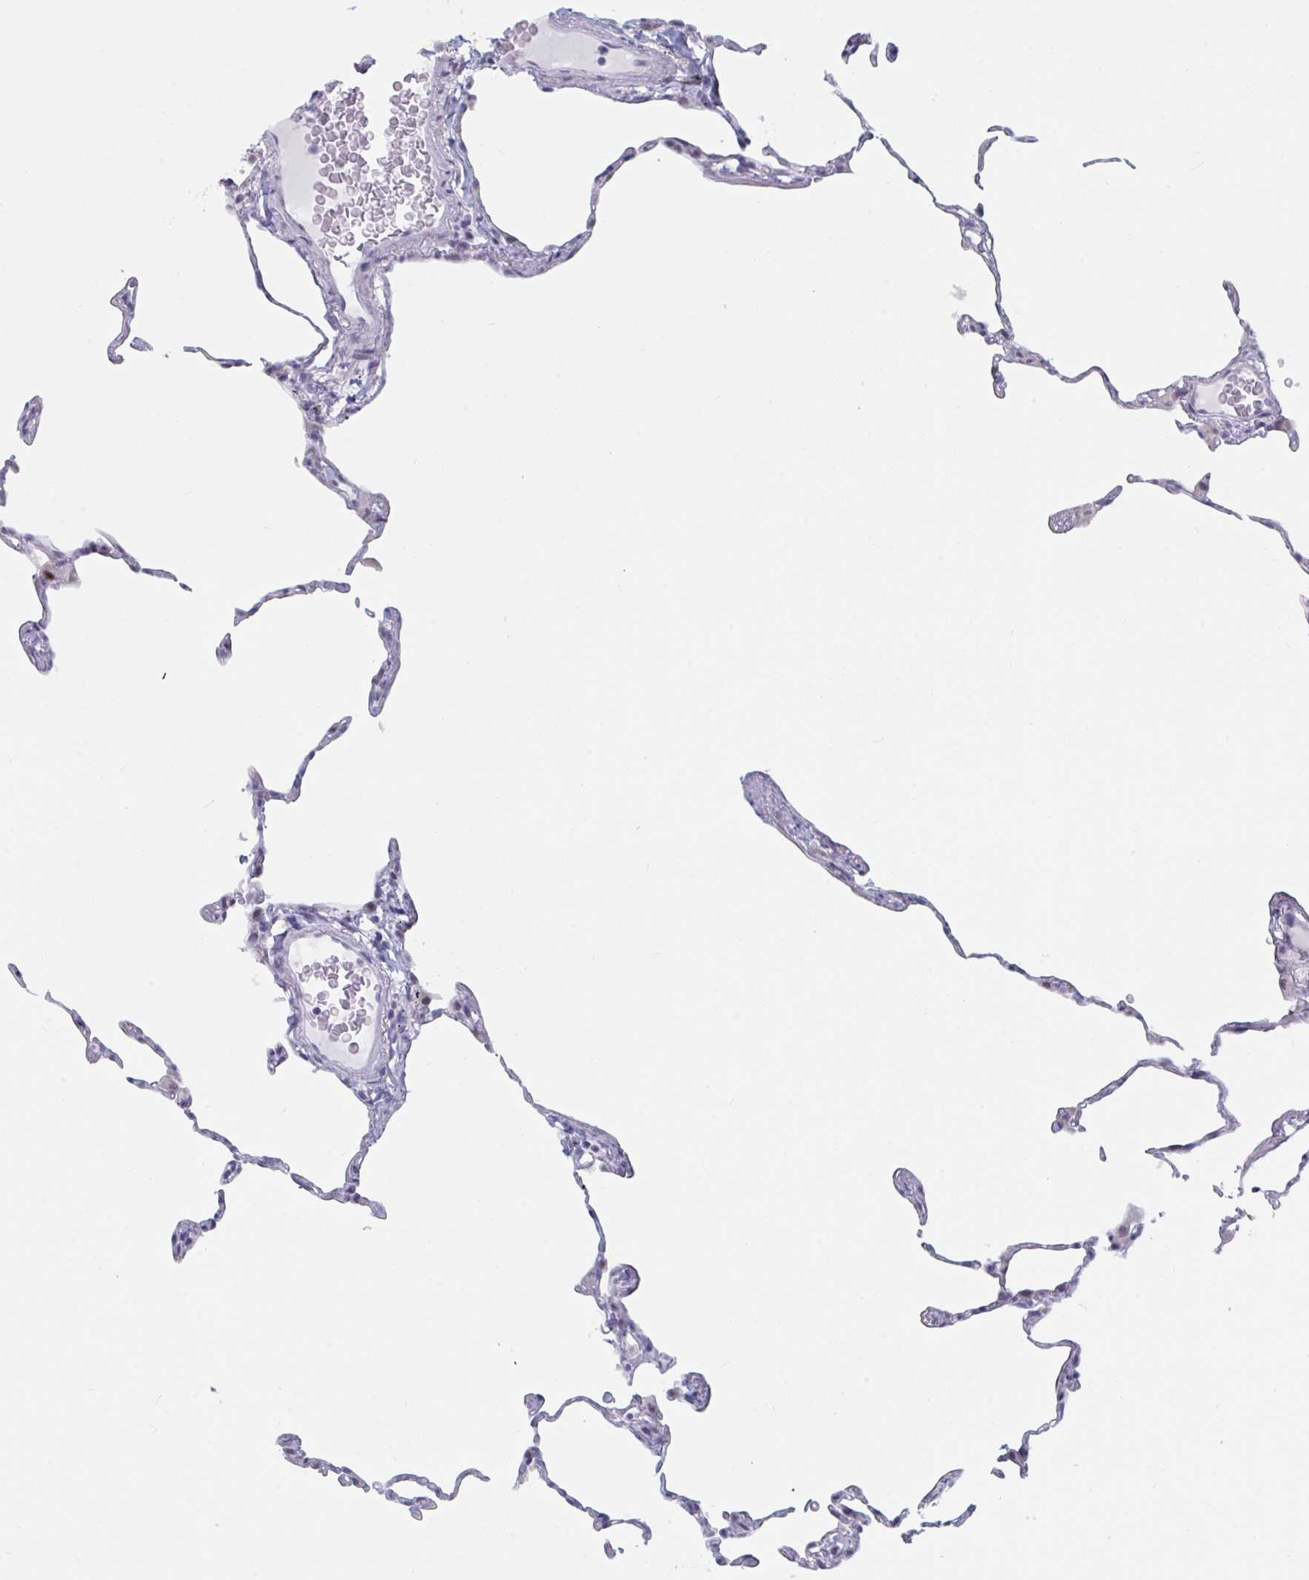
{"staining": {"intensity": "negative", "quantity": "none", "location": "none"}, "tissue": "lung", "cell_type": "Alveolar cells", "image_type": "normal", "snomed": [{"axis": "morphology", "description": "Normal tissue, NOS"}, {"axis": "topography", "description": "Lung"}], "caption": "High power microscopy histopathology image of an IHC photomicrograph of normal lung, revealing no significant positivity in alveolar cells.", "gene": "NR1H2", "patient": {"sex": "female", "age": 57}}